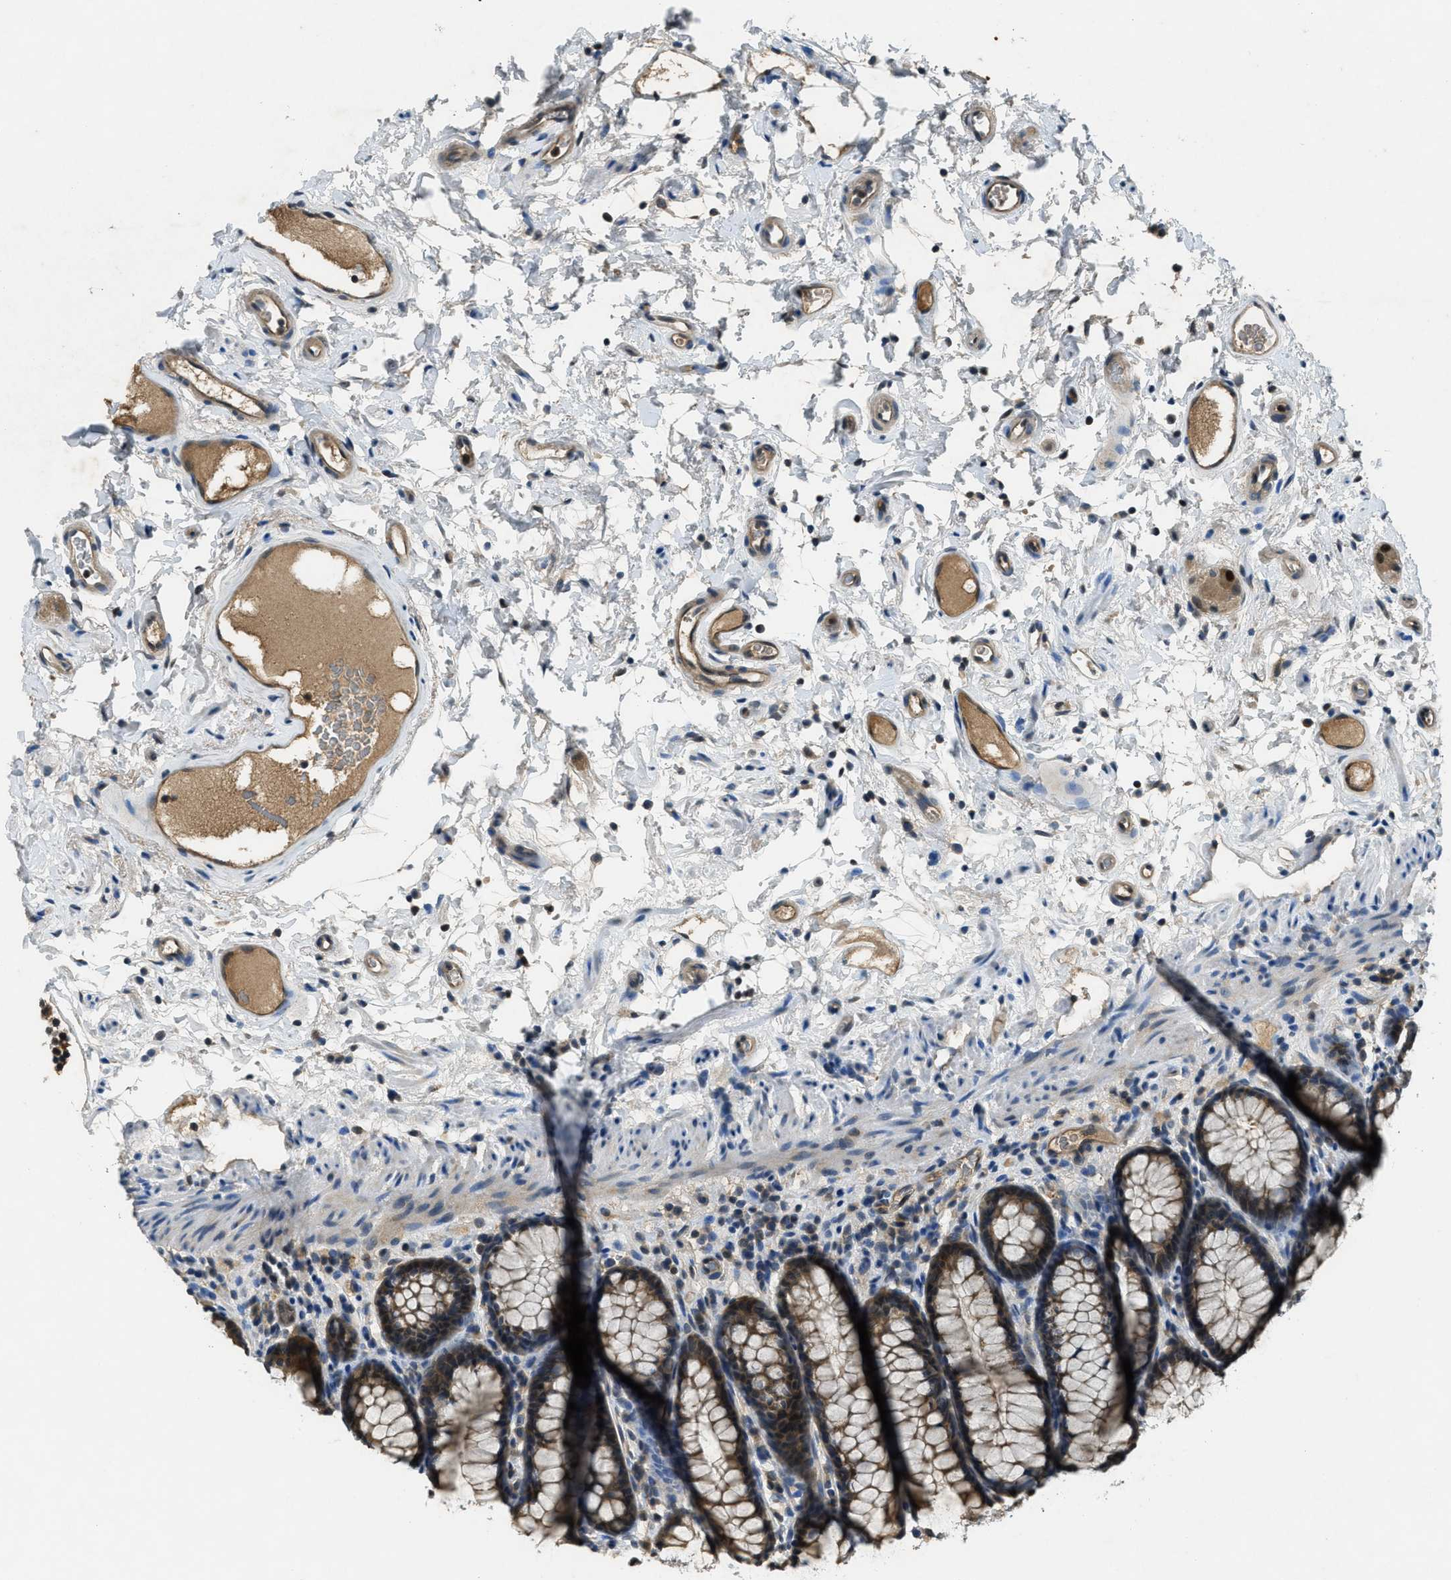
{"staining": {"intensity": "moderate", "quantity": ">75%", "location": "cytoplasmic/membranous"}, "tissue": "rectum", "cell_type": "Glandular cells", "image_type": "normal", "snomed": [{"axis": "morphology", "description": "Normal tissue, NOS"}, {"axis": "topography", "description": "Rectum"}], "caption": "Immunohistochemistry staining of unremarkable rectum, which reveals medium levels of moderate cytoplasmic/membranous staining in approximately >75% of glandular cells indicating moderate cytoplasmic/membranous protein staining. The staining was performed using DAB (3,3'-diaminobenzidine) (brown) for protein detection and nuclei were counterstained in hematoxylin (blue).", "gene": "DUSP6", "patient": {"sex": "male", "age": 92}}